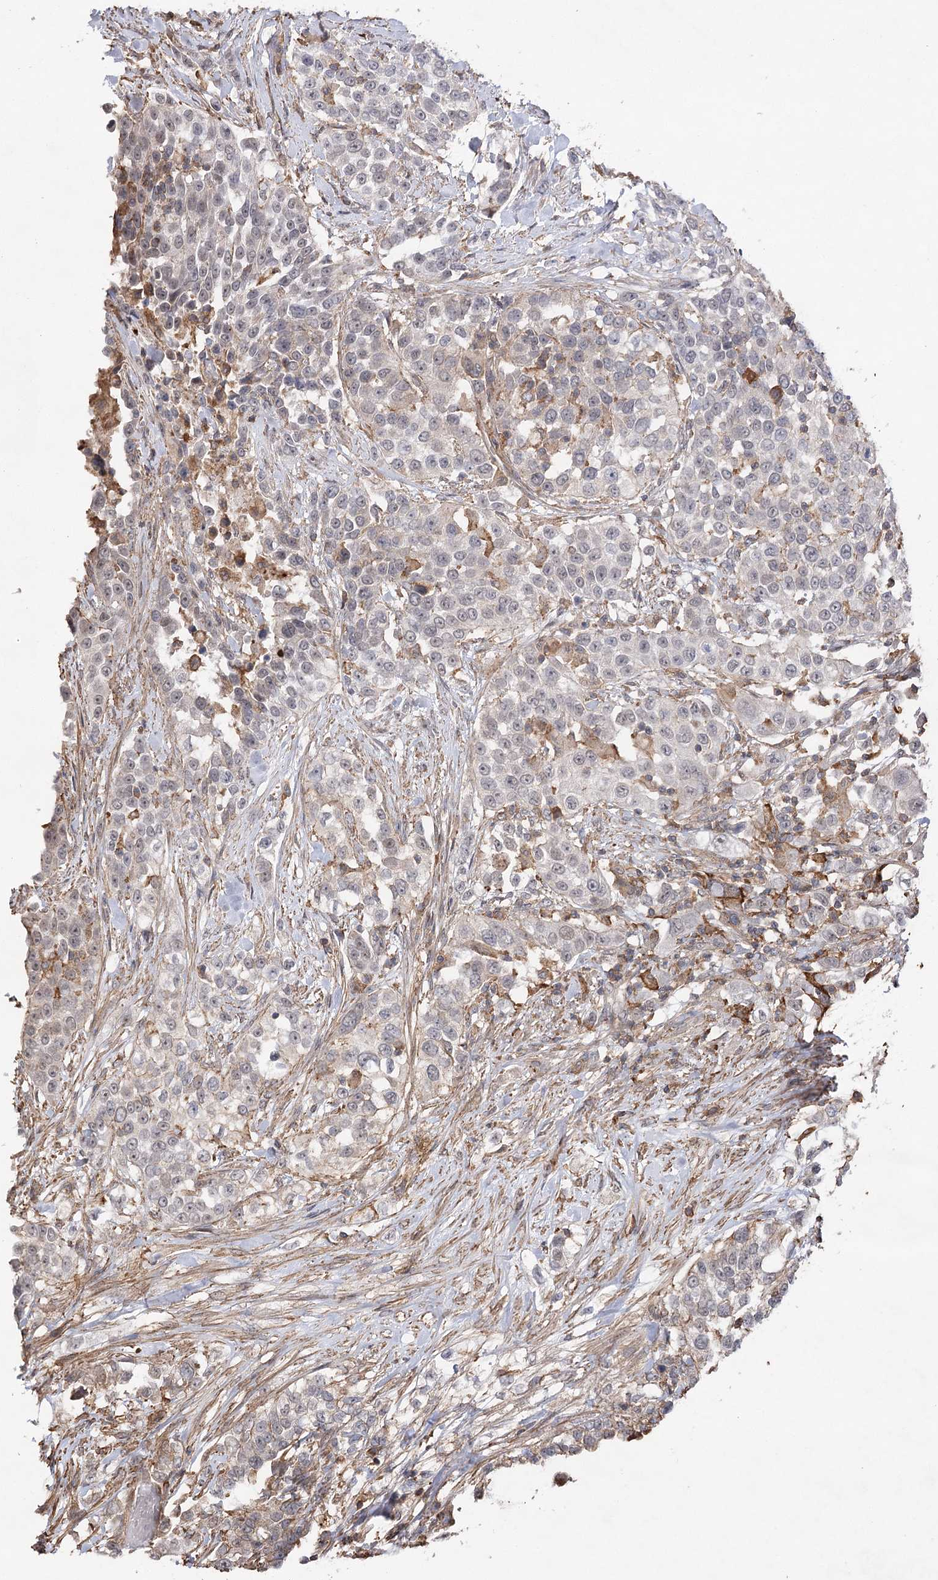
{"staining": {"intensity": "negative", "quantity": "none", "location": "none"}, "tissue": "urothelial cancer", "cell_type": "Tumor cells", "image_type": "cancer", "snomed": [{"axis": "morphology", "description": "Urothelial carcinoma, High grade"}, {"axis": "topography", "description": "Urinary bladder"}], "caption": "Tumor cells show no significant expression in high-grade urothelial carcinoma.", "gene": "OBSL1", "patient": {"sex": "female", "age": 80}}